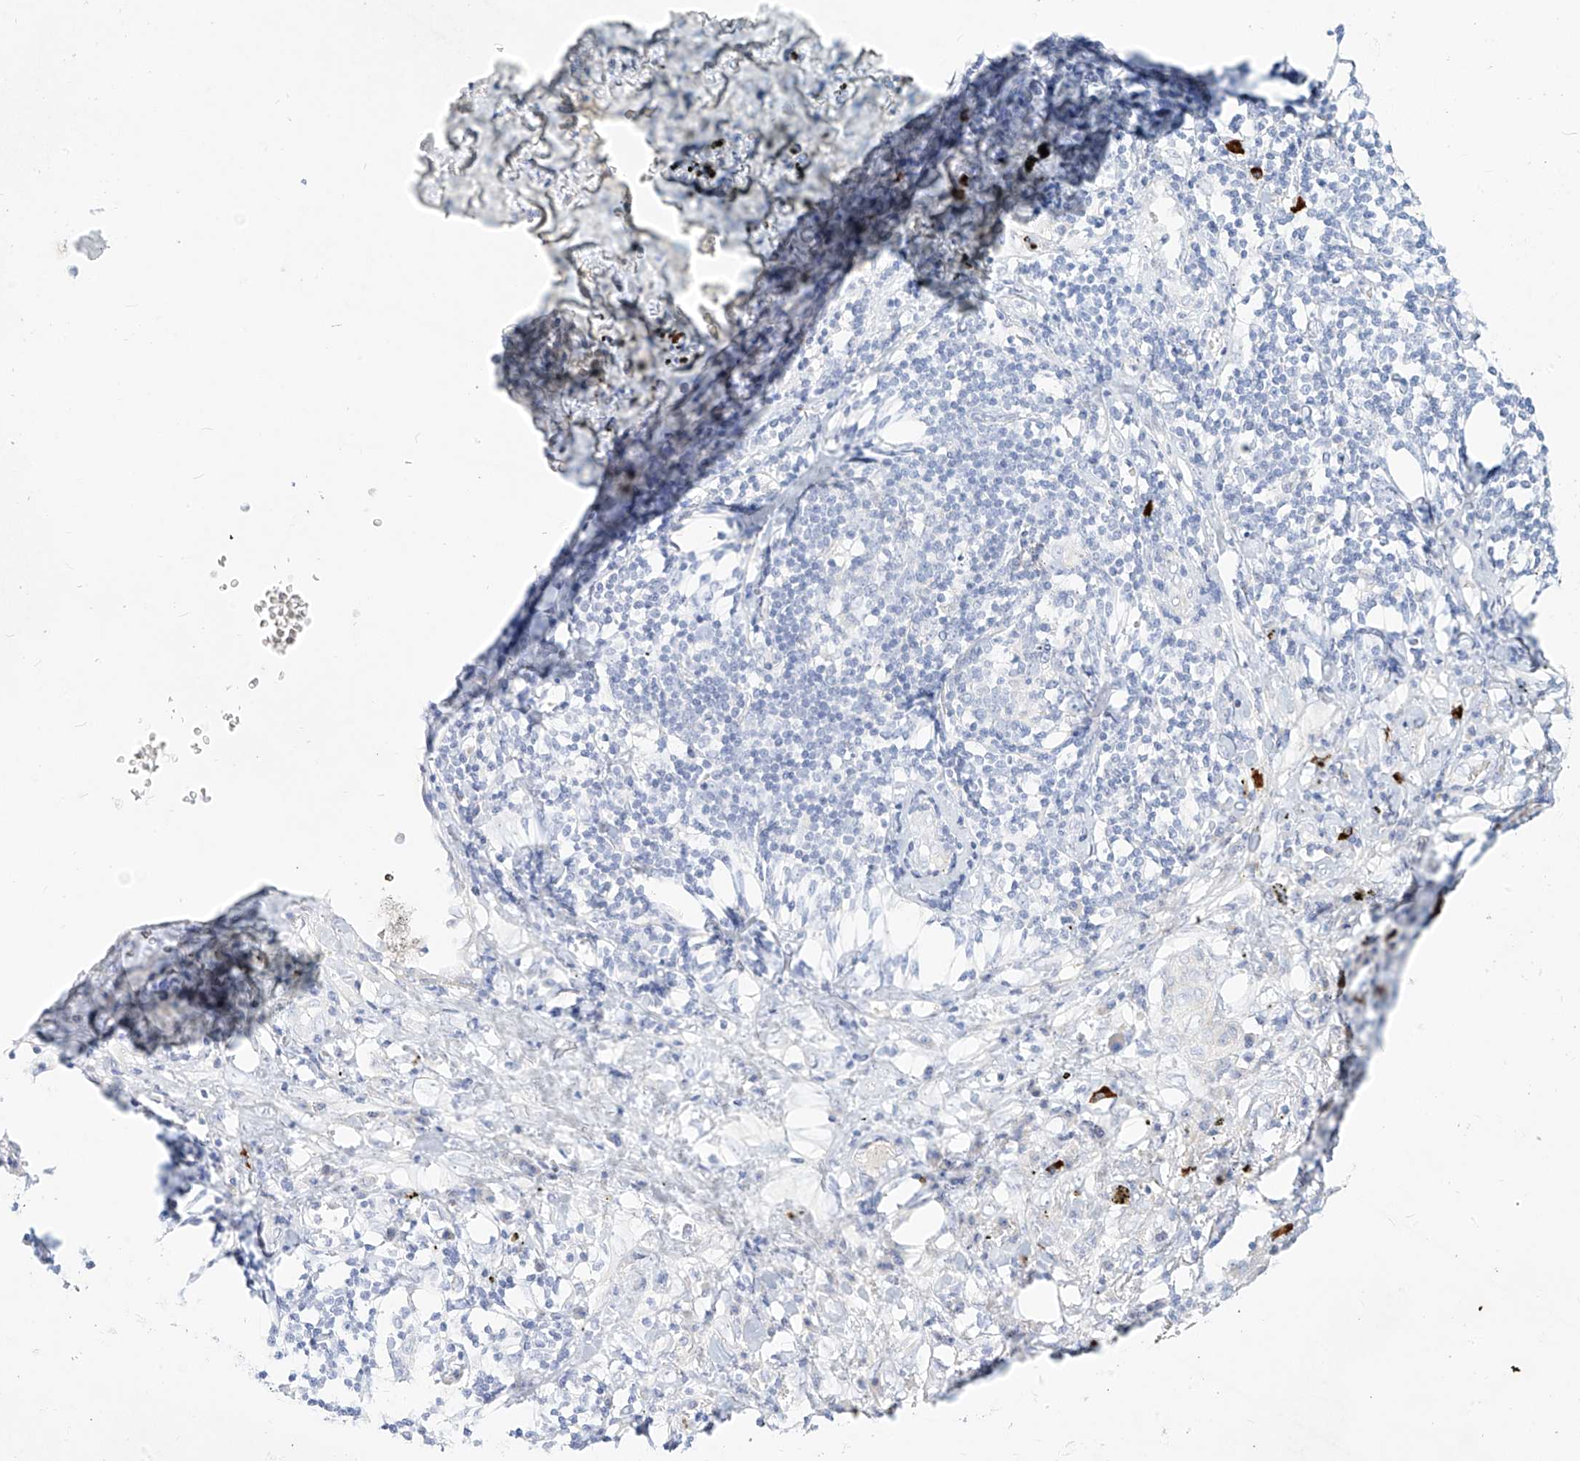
{"staining": {"intensity": "negative", "quantity": "none", "location": "none"}, "tissue": "lung cancer", "cell_type": "Tumor cells", "image_type": "cancer", "snomed": [{"axis": "morphology", "description": "Squamous cell carcinoma, NOS"}, {"axis": "topography", "description": "Lung"}], "caption": "High power microscopy histopathology image of an immunohistochemistry (IHC) histopathology image of squamous cell carcinoma (lung), revealing no significant positivity in tumor cells.", "gene": "ST3GAL5", "patient": {"sex": "female", "age": 63}}